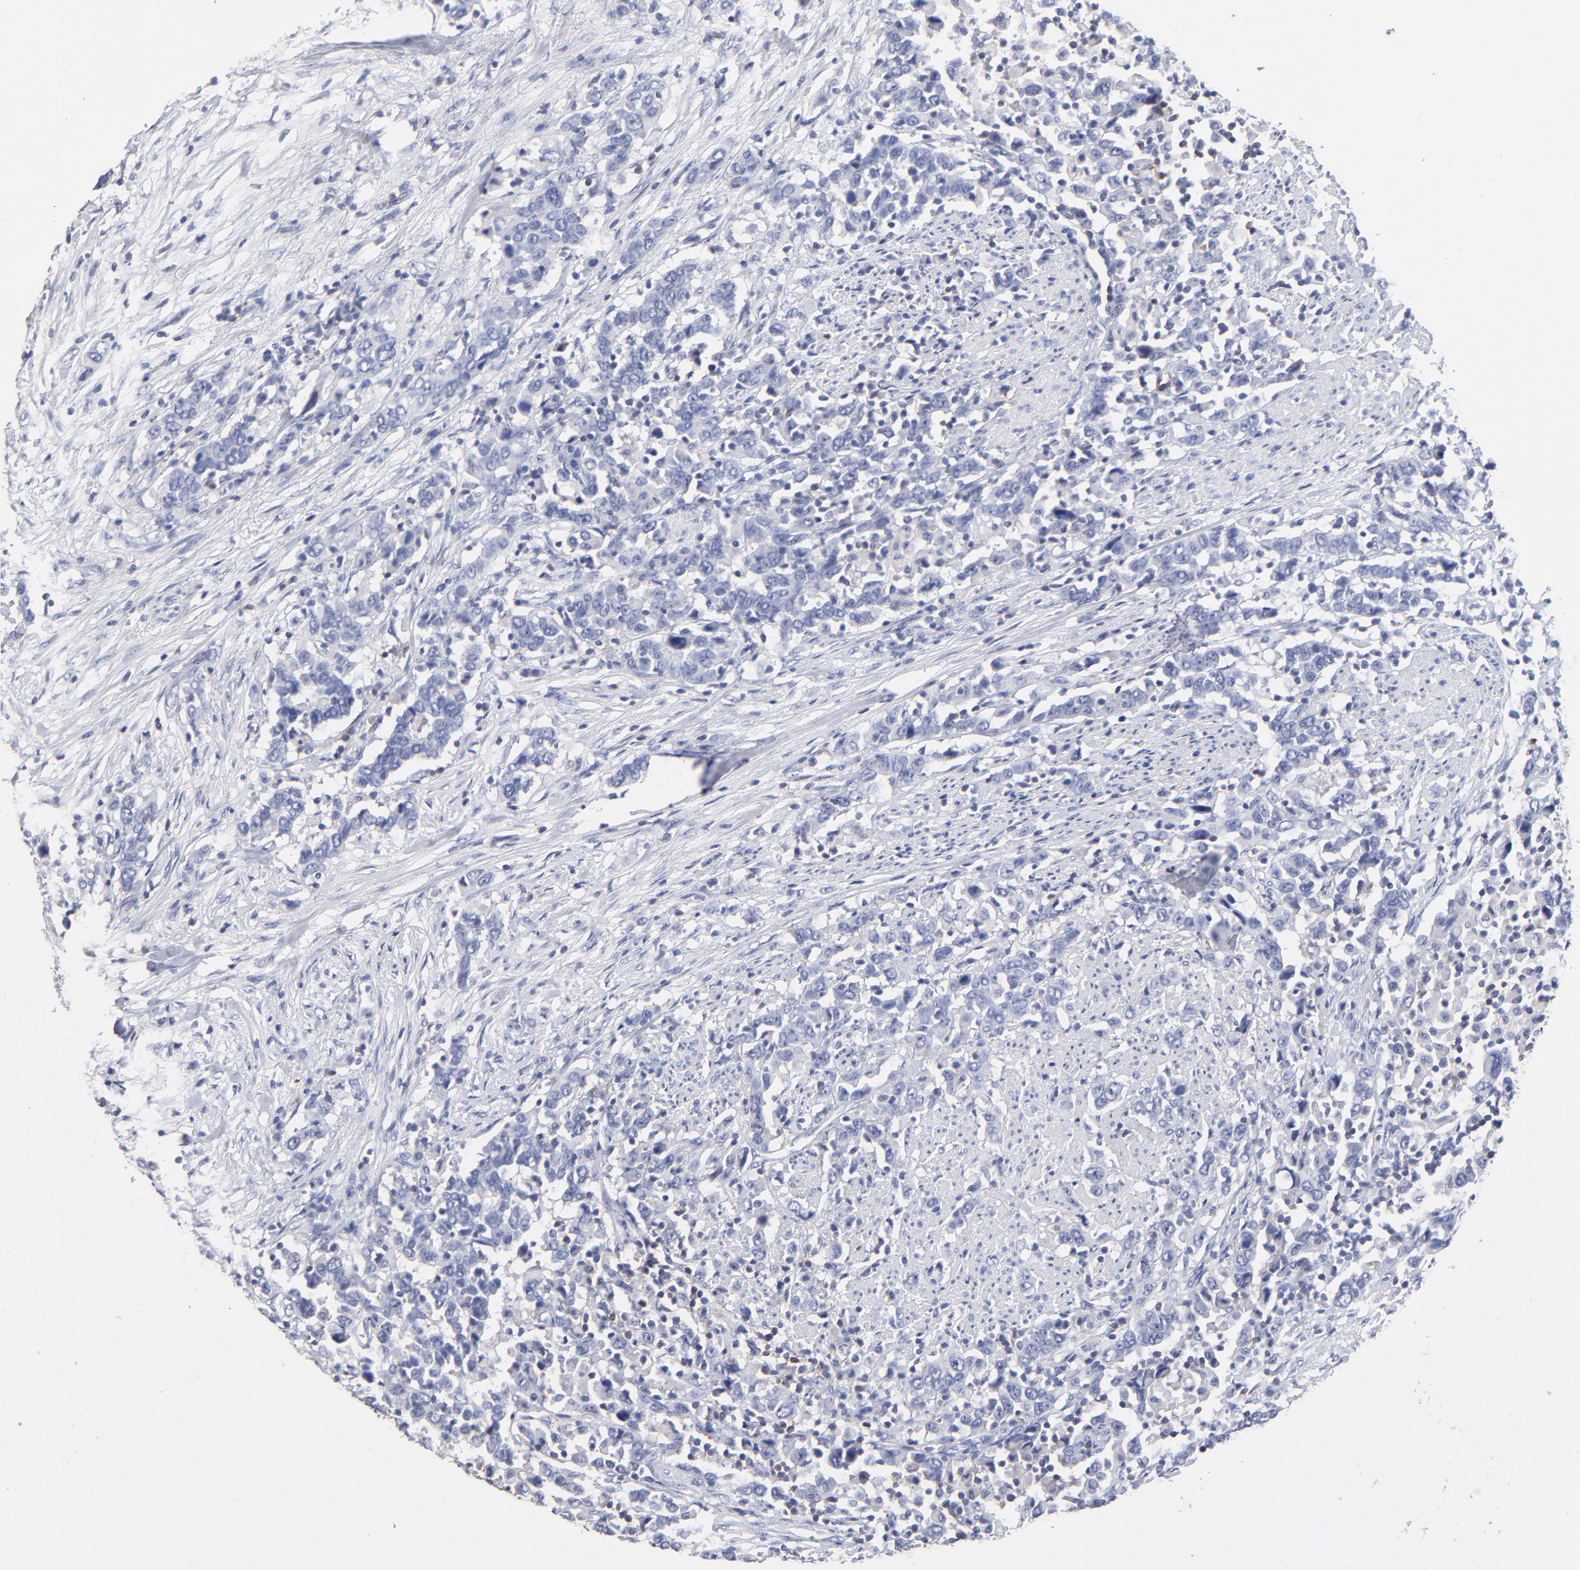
{"staining": {"intensity": "negative", "quantity": "none", "location": "none"}, "tissue": "urothelial cancer", "cell_type": "Tumor cells", "image_type": "cancer", "snomed": [{"axis": "morphology", "description": "Urothelial carcinoma, High grade"}, {"axis": "topography", "description": "Urinary bladder"}], "caption": "IHC of high-grade urothelial carcinoma reveals no positivity in tumor cells.", "gene": "TRAT1", "patient": {"sex": "male", "age": 61}}